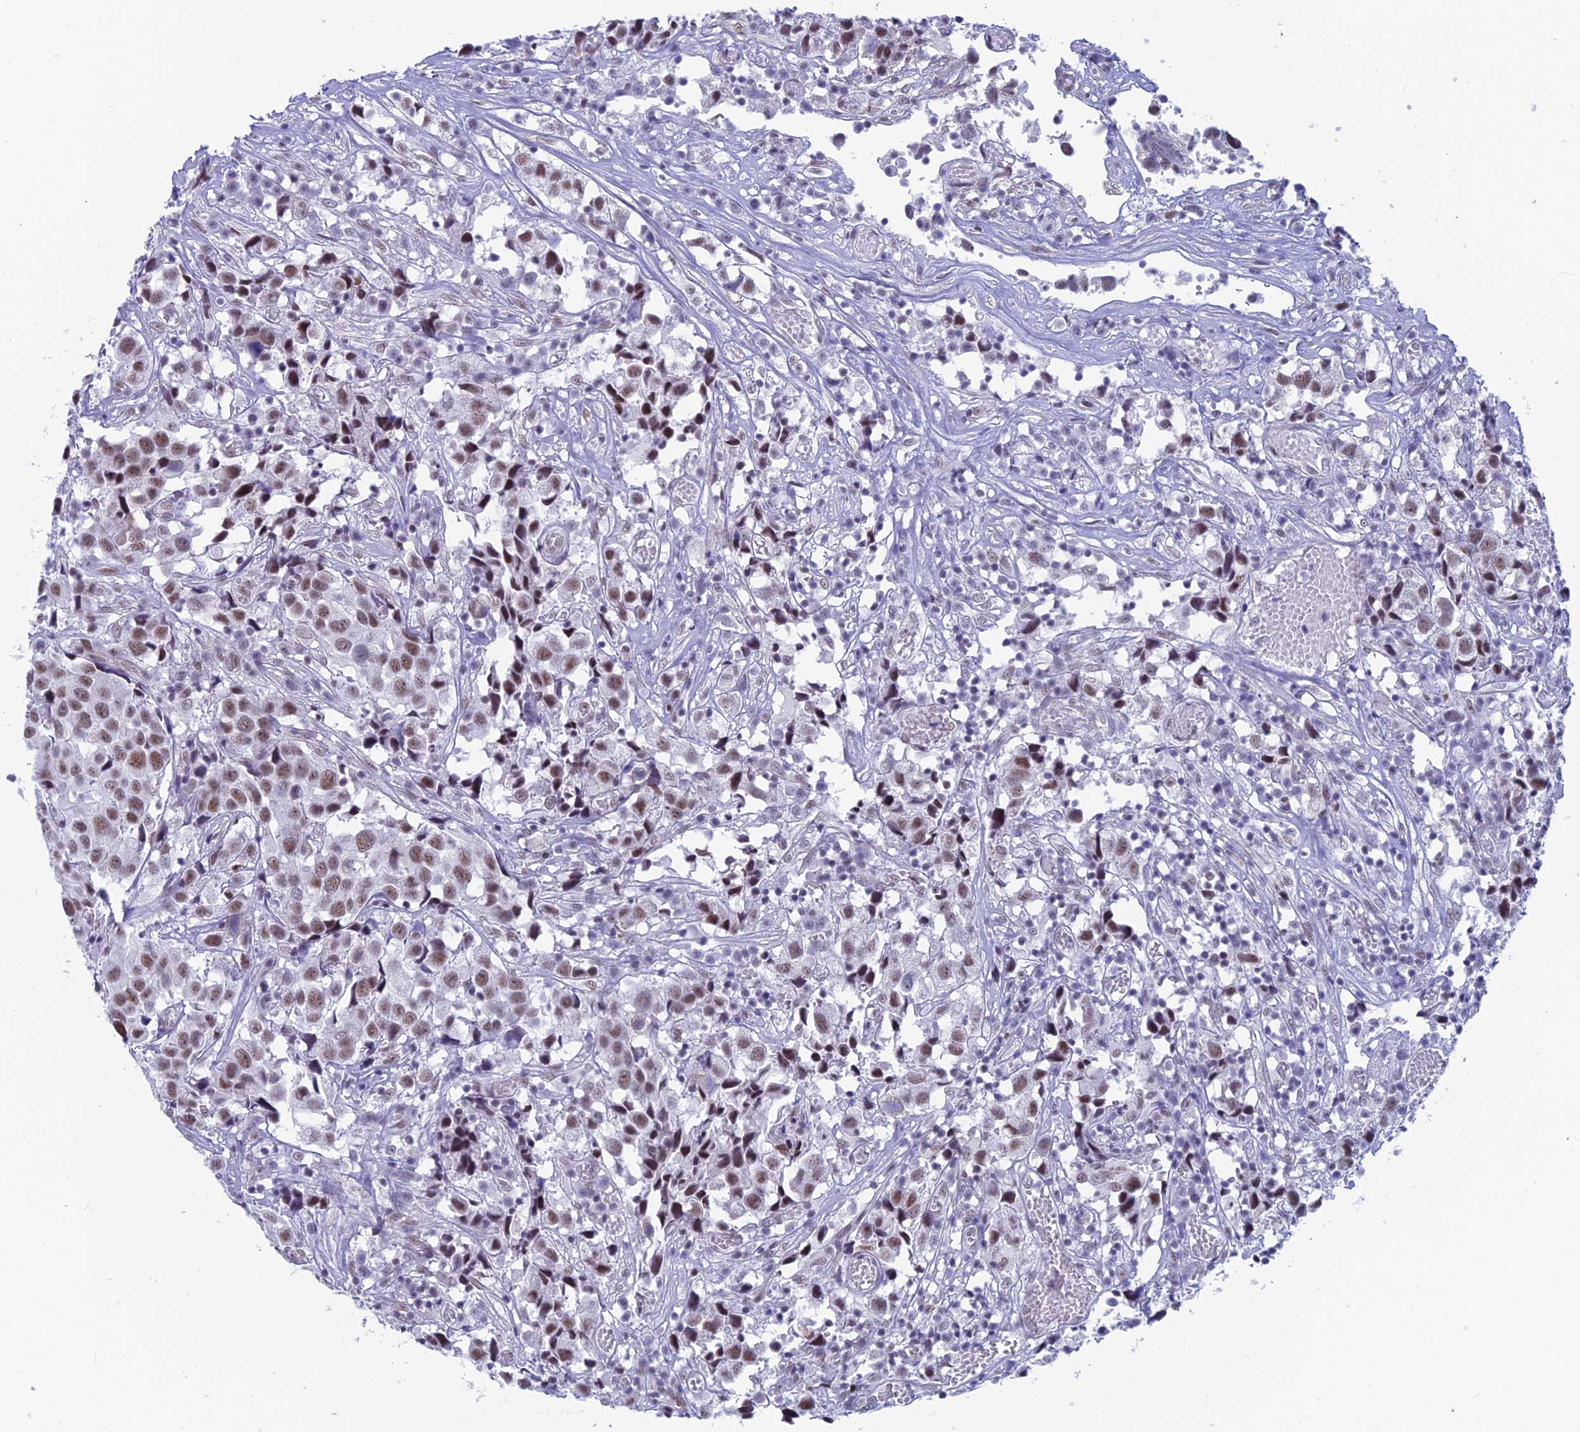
{"staining": {"intensity": "moderate", "quantity": ">75%", "location": "nuclear"}, "tissue": "urothelial cancer", "cell_type": "Tumor cells", "image_type": "cancer", "snomed": [{"axis": "morphology", "description": "Urothelial carcinoma, High grade"}, {"axis": "topography", "description": "Urinary bladder"}], "caption": "Tumor cells display medium levels of moderate nuclear expression in approximately >75% of cells in urothelial cancer.", "gene": "SRSF5", "patient": {"sex": "female", "age": 75}}